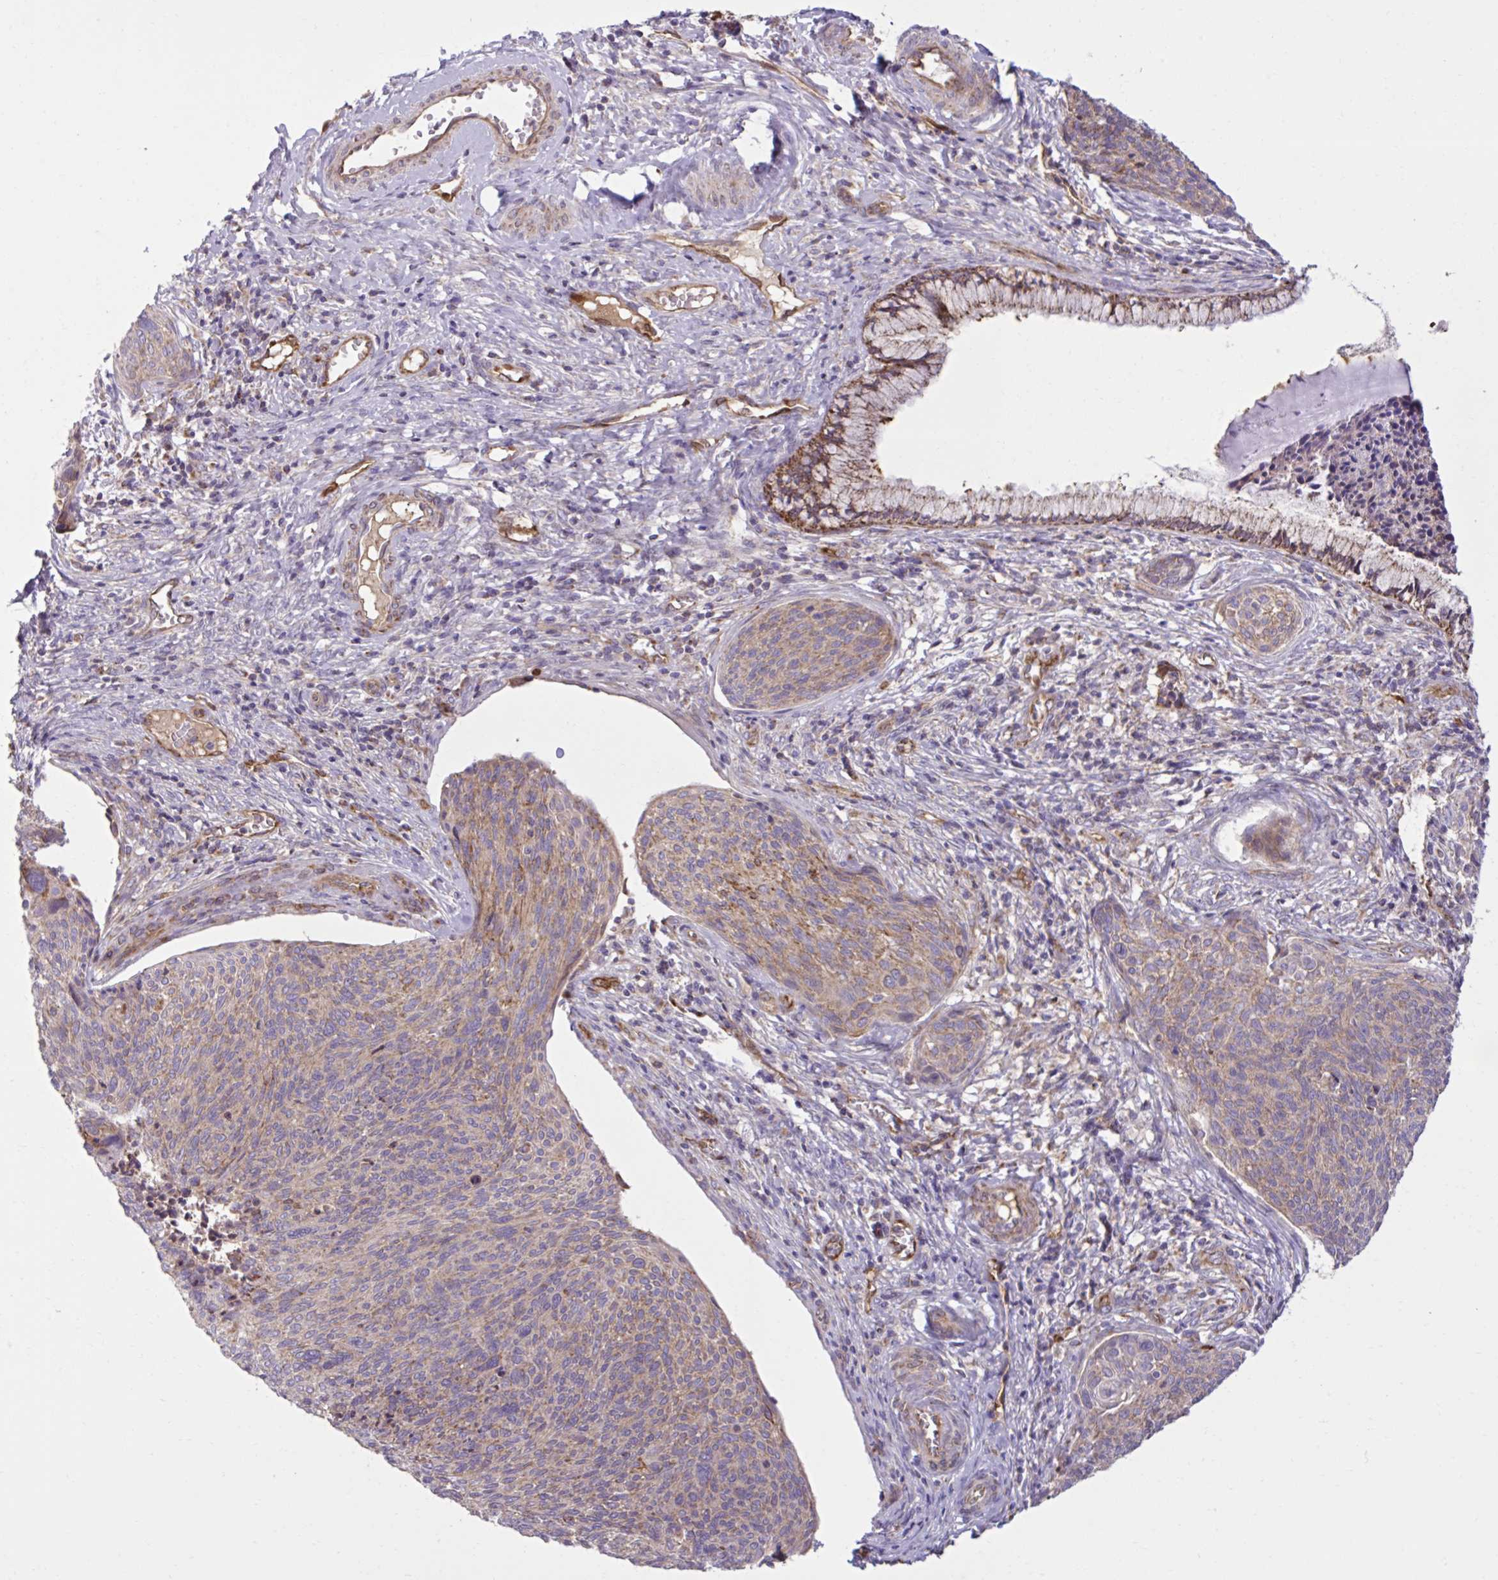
{"staining": {"intensity": "moderate", "quantity": "25%-75%", "location": "cytoplasmic/membranous"}, "tissue": "cervical cancer", "cell_type": "Tumor cells", "image_type": "cancer", "snomed": [{"axis": "morphology", "description": "Squamous cell carcinoma, NOS"}, {"axis": "topography", "description": "Cervix"}], "caption": "IHC of human cervical cancer (squamous cell carcinoma) exhibits medium levels of moderate cytoplasmic/membranous expression in about 25%-75% of tumor cells.", "gene": "LIMS1", "patient": {"sex": "female", "age": 49}}